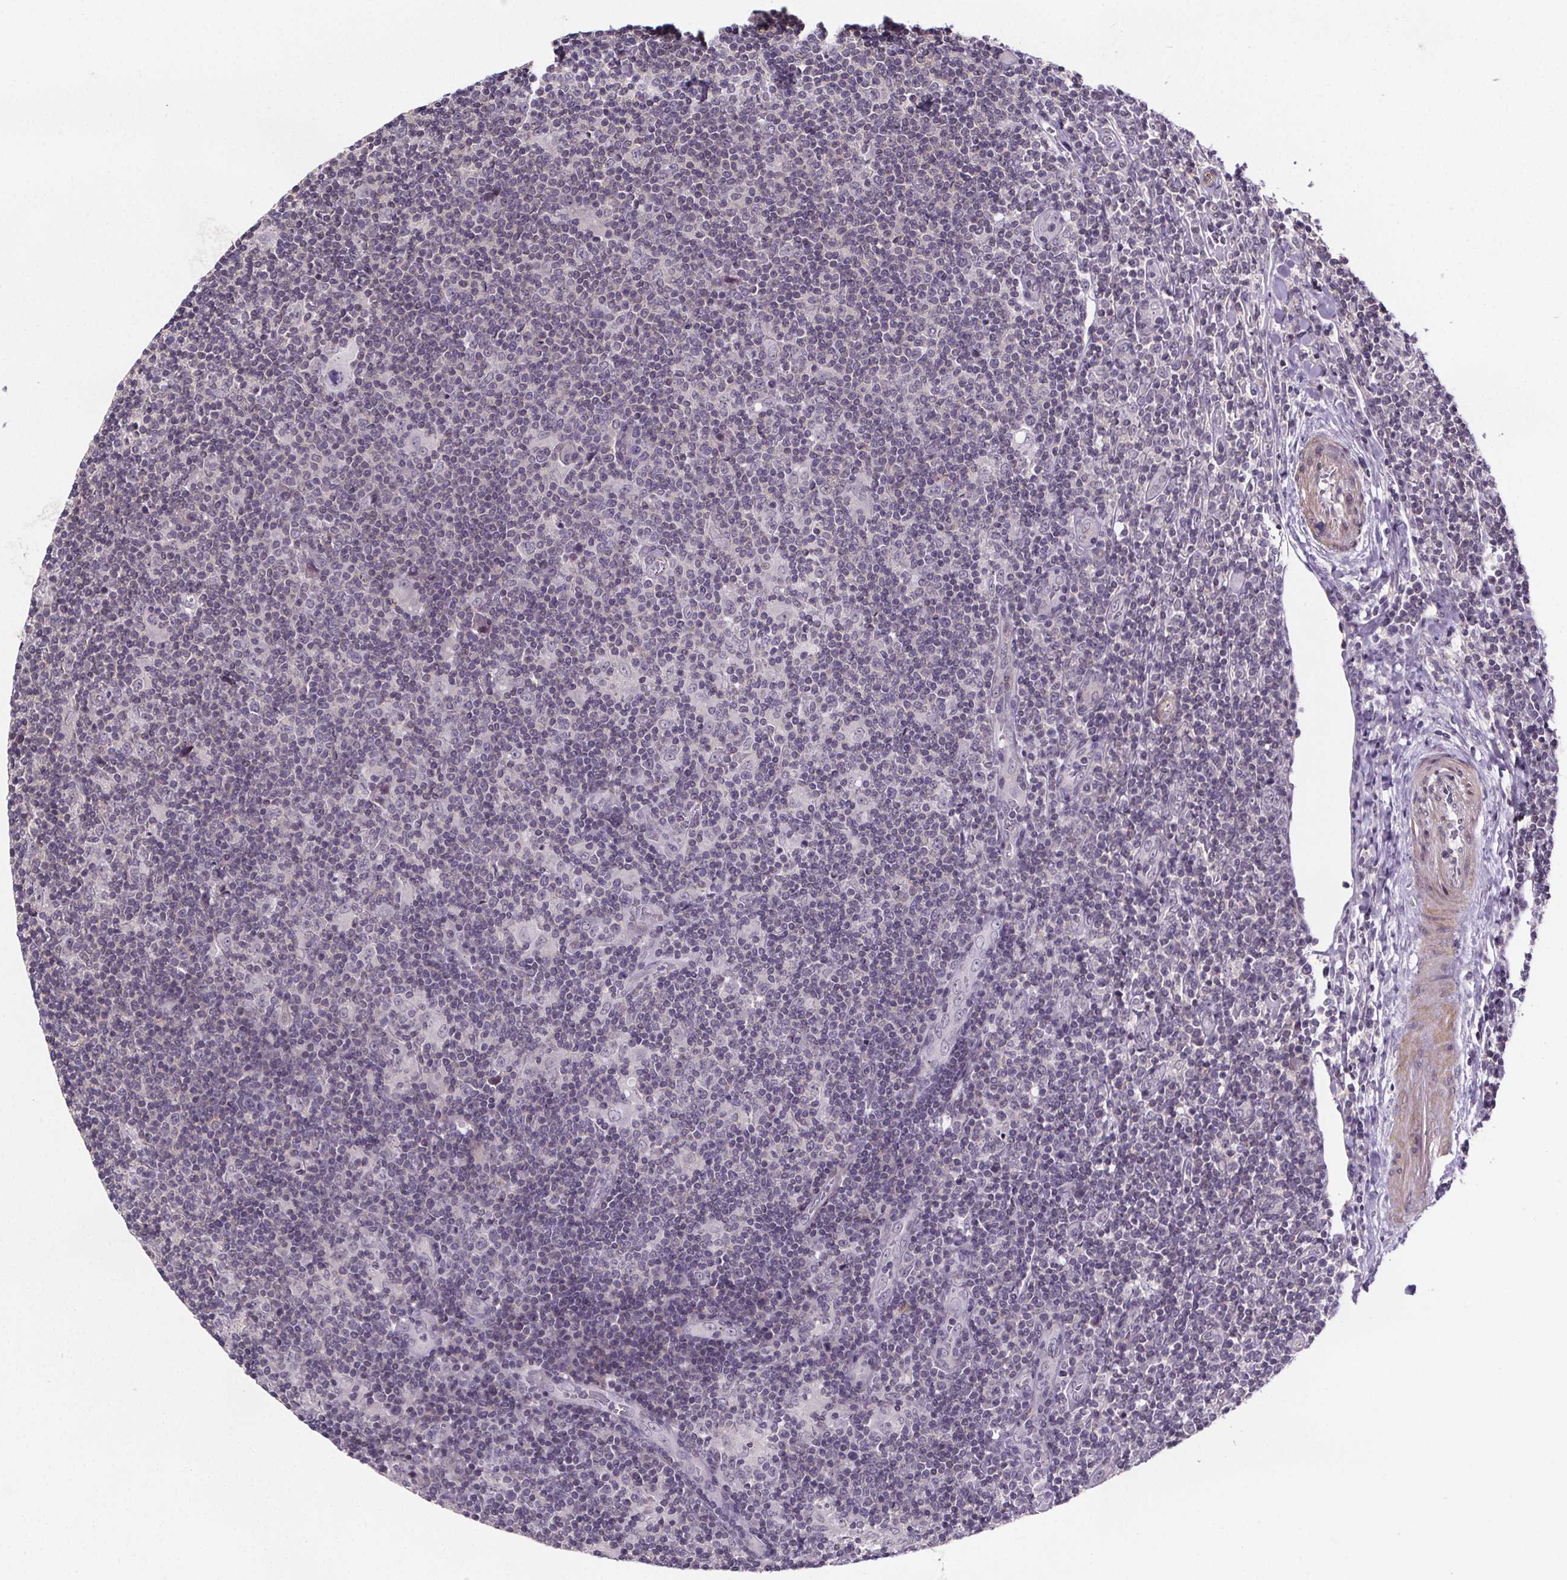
{"staining": {"intensity": "negative", "quantity": "none", "location": "none"}, "tissue": "lymphoma", "cell_type": "Tumor cells", "image_type": "cancer", "snomed": [{"axis": "morphology", "description": "Hodgkin's disease, NOS"}, {"axis": "topography", "description": "Lymph node"}], "caption": "Tumor cells show no significant positivity in lymphoma. The staining was performed using DAB (3,3'-diaminobenzidine) to visualize the protein expression in brown, while the nuclei were stained in blue with hematoxylin (Magnification: 20x).", "gene": "TTC12", "patient": {"sex": "male", "age": 40}}